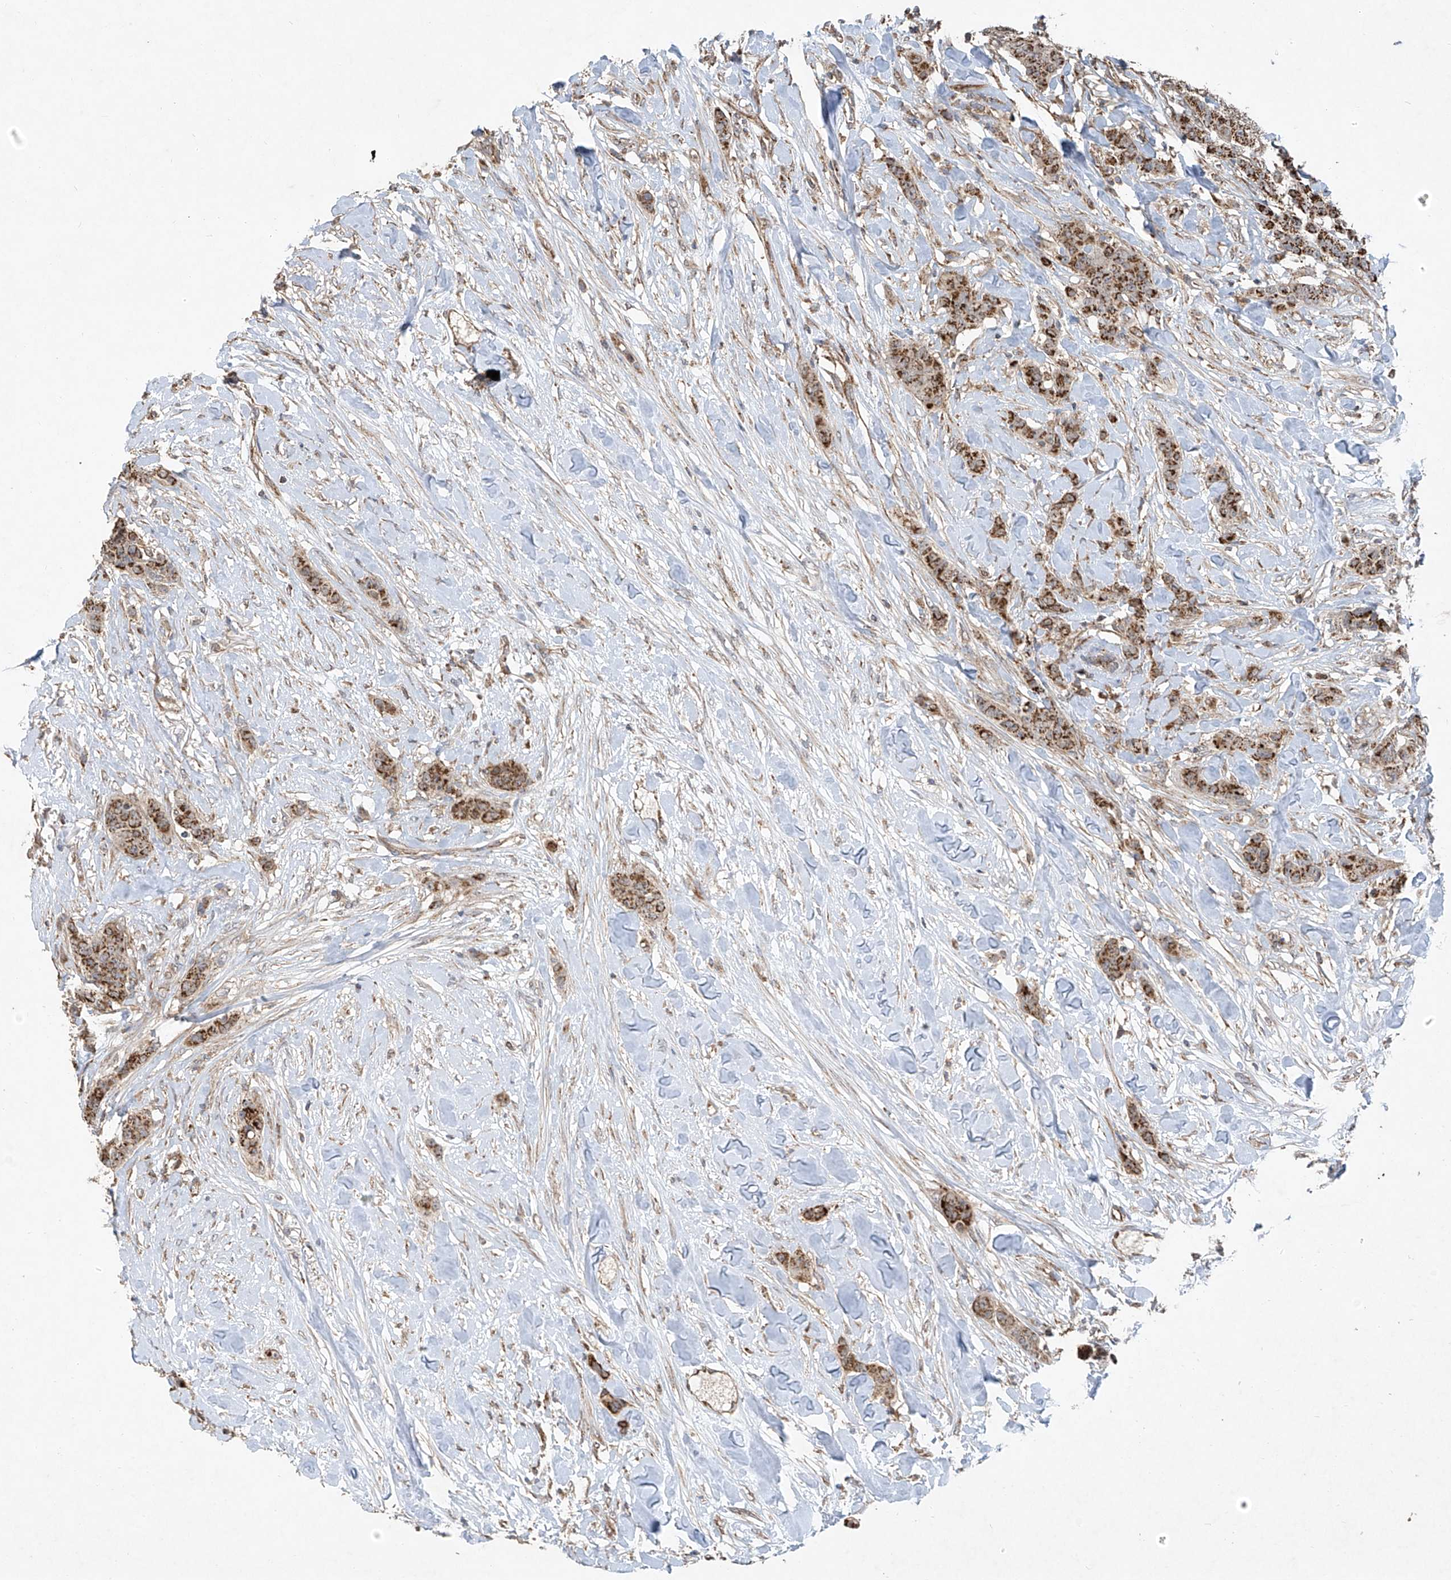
{"staining": {"intensity": "strong", "quantity": ">75%", "location": "cytoplasmic/membranous"}, "tissue": "breast cancer", "cell_type": "Tumor cells", "image_type": "cancer", "snomed": [{"axis": "morphology", "description": "Duct carcinoma"}, {"axis": "topography", "description": "Breast"}], "caption": "A high-resolution micrograph shows IHC staining of breast cancer, which exhibits strong cytoplasmic/membranous expression in about >75% of tumor cells.", "gene": "UQCC1", "patient": {"sex": "female", "age": 40}}